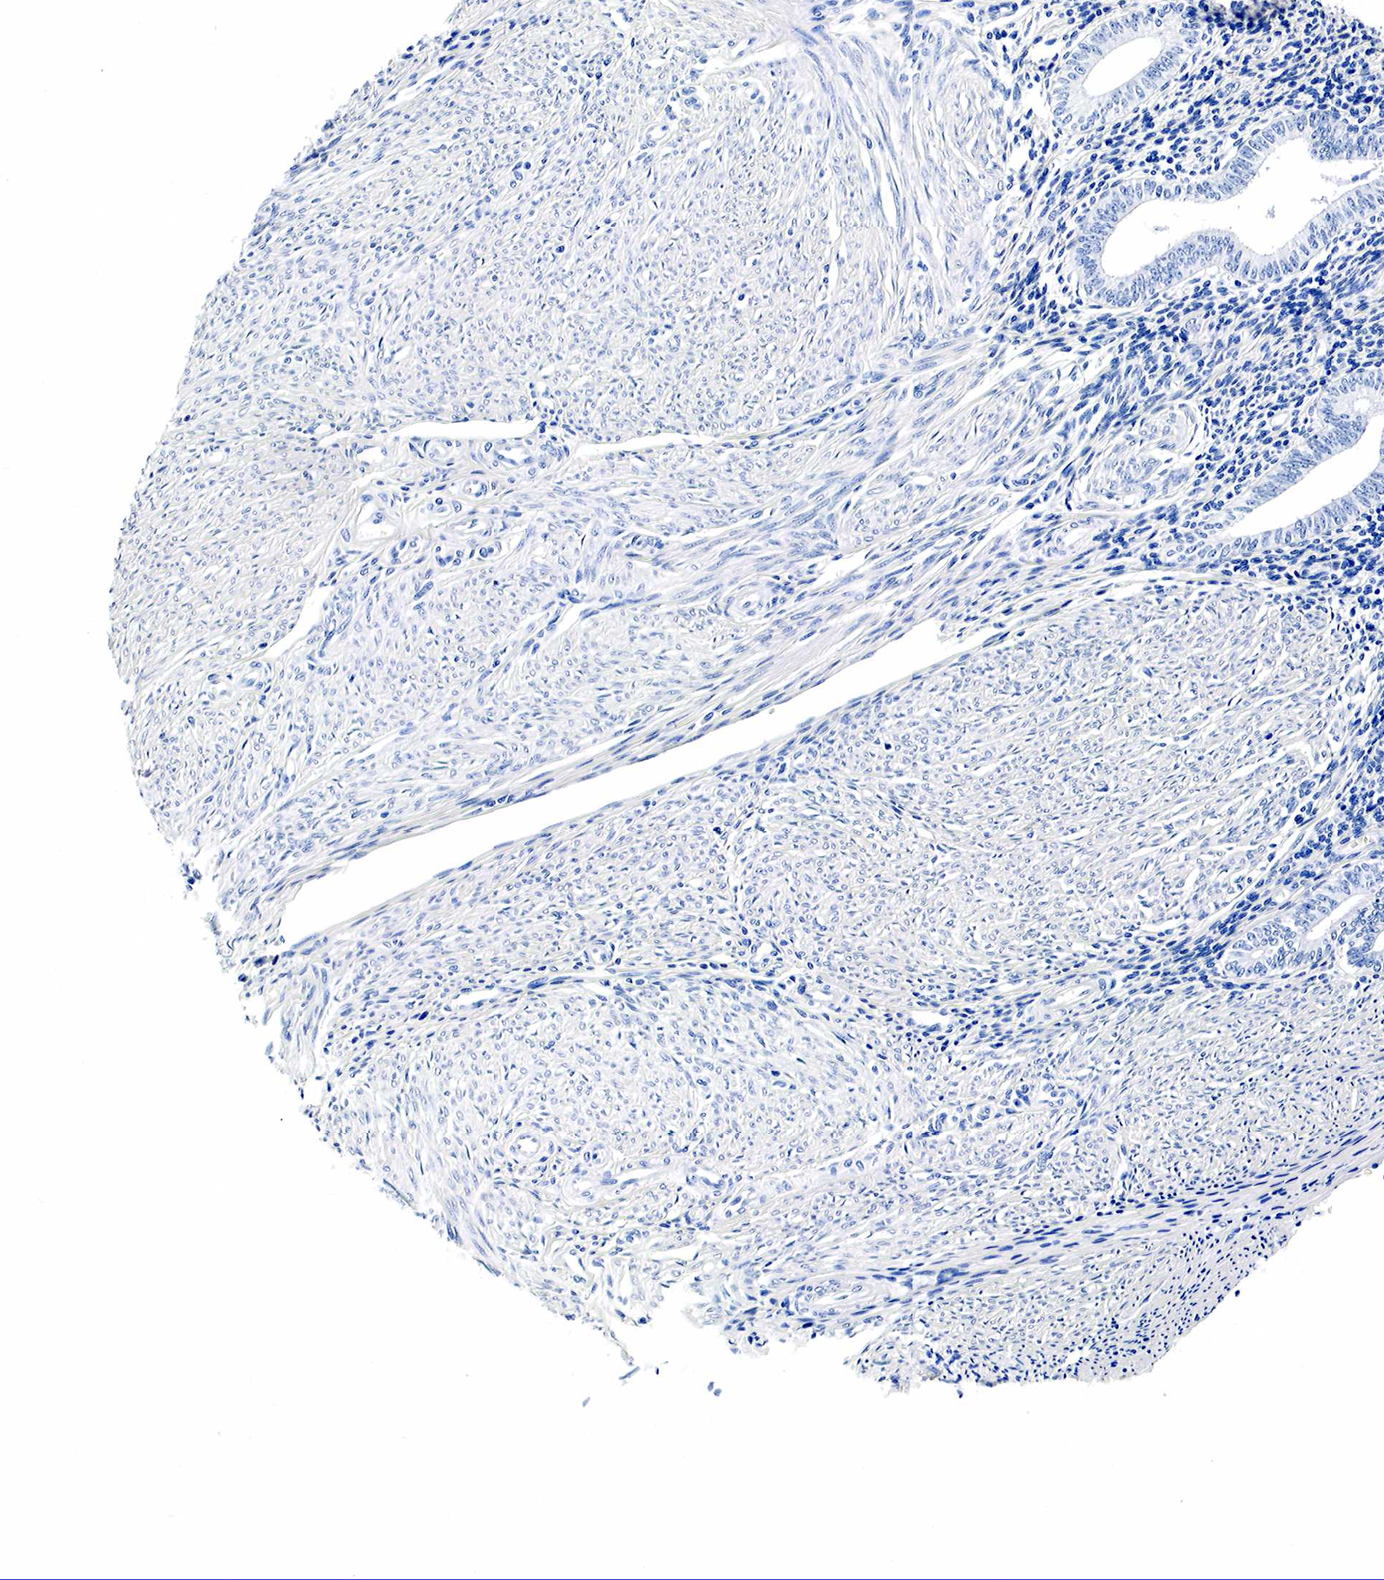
{"staining": {"intensity": "negative", "quantity": "none", "location": "none"}, "tissue": "endometrium", "cell_type": "Cells in endometrial stroma", "image_type": "normal", "snomed": [{"axis": "morphology", "description": "Normal tissue, NOS"}, {"axis": "topography", "description": "Endometrium"}], "caption": "Immunohistochemical staining of normal endometrium reveals no significant staining in cells in endometrial stroma.", "gene": "GCG", "patient": {"sex": "female", "age": 52}}